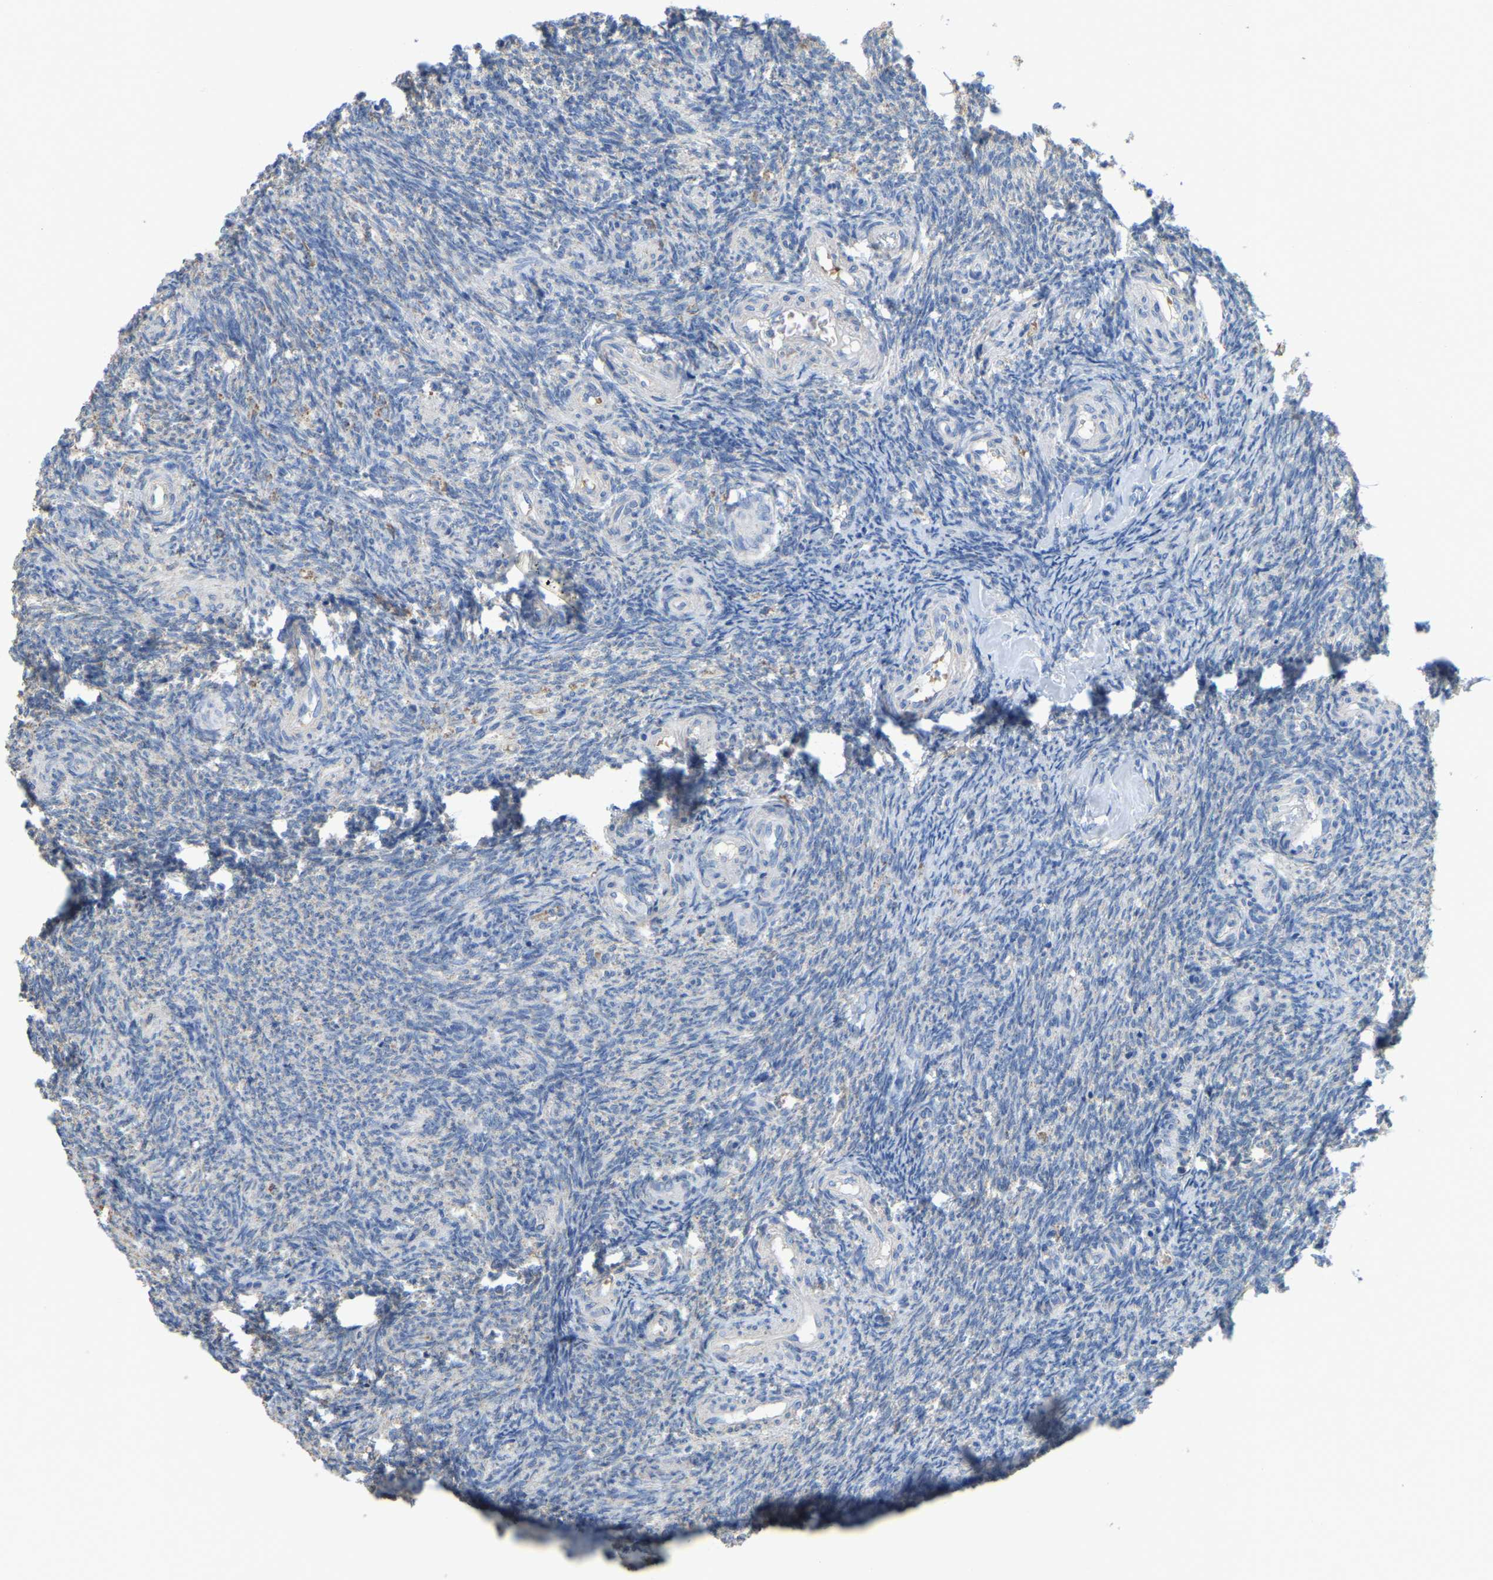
{"staining": {"intensity": "moderate", "quantity": ">75%", "location": "cytoplasmic/membranous"}, "tissue": "ovary", "cell_type": "Follicle cells", "image_type": "normal", "snomed": [{"axis": "morphology", "description": "Normal tissue, NOS"}, {"axis": "topography", "description": "Ovary"}], "caption": "A brown stain shows moderate cytoplasmic/membranous positivity of a protein in follicle cells of unremarkable ovary. Nuclei are stained in blue.", "gene": "SERPINB5", "patient": {"sex": "female", "age": 41}}